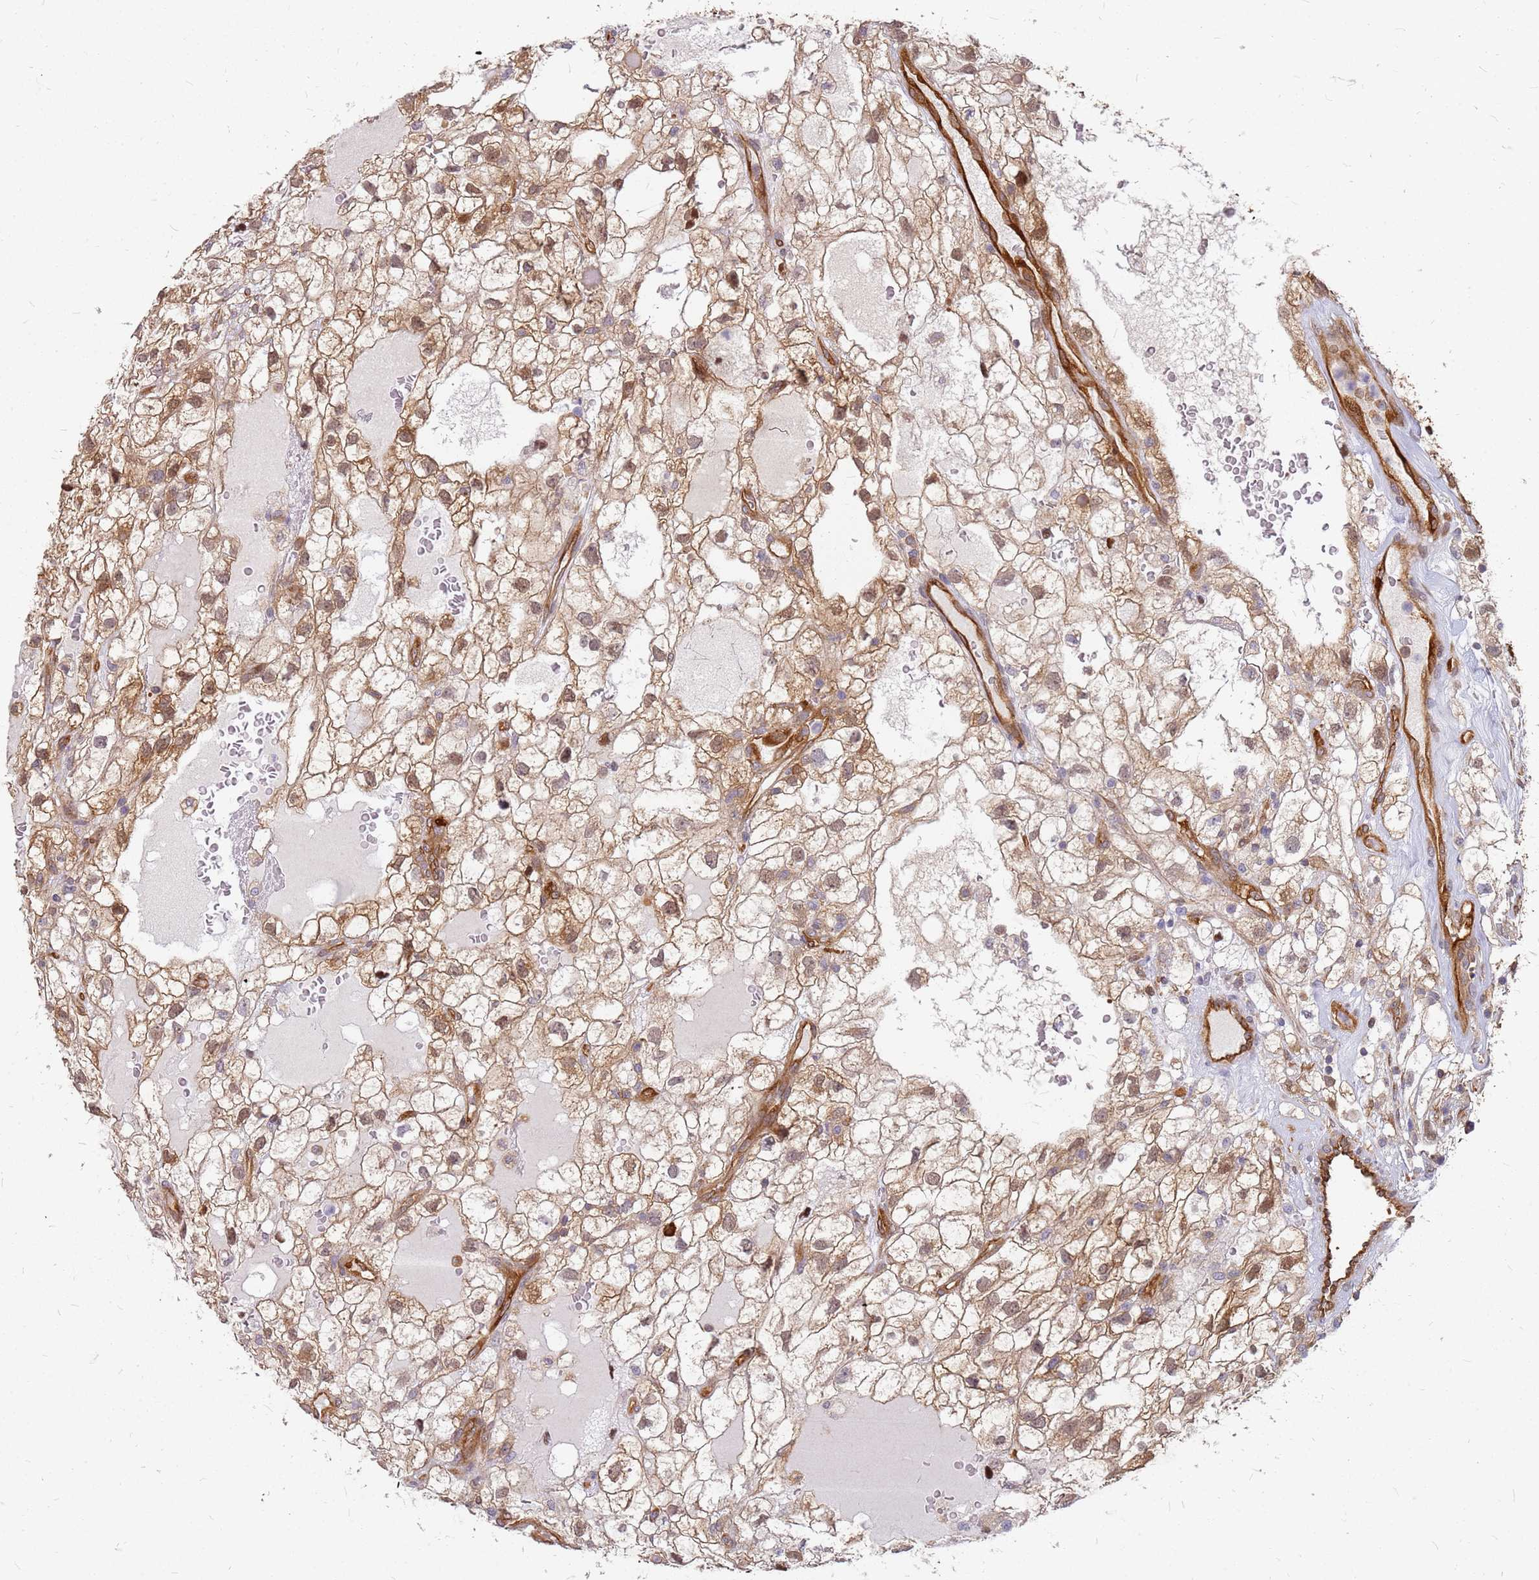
{"staining": {"intensity": "moderate", "quantity": ">75%", "location": "cytoplasmic/membranous,nuclear"}, "tissue": "renal cancer", "cell_type": "Tumor cells", "image_type": "cancer", "snomed": [{"axis": "morphology", "description": "Adenocarcinoma, NOS"}, {"axis": "topography", "description": "Kidney"}], "caption": "Renal cancer (adenocarcinoma) stained with immunohistochemistry (IHC) exhibits moderate cytoplasmic/membranous and nuclear staining in approximately >75% of tumor cells.", "gene": "HDX", "patient": {"sex": "male", "age": 59}}